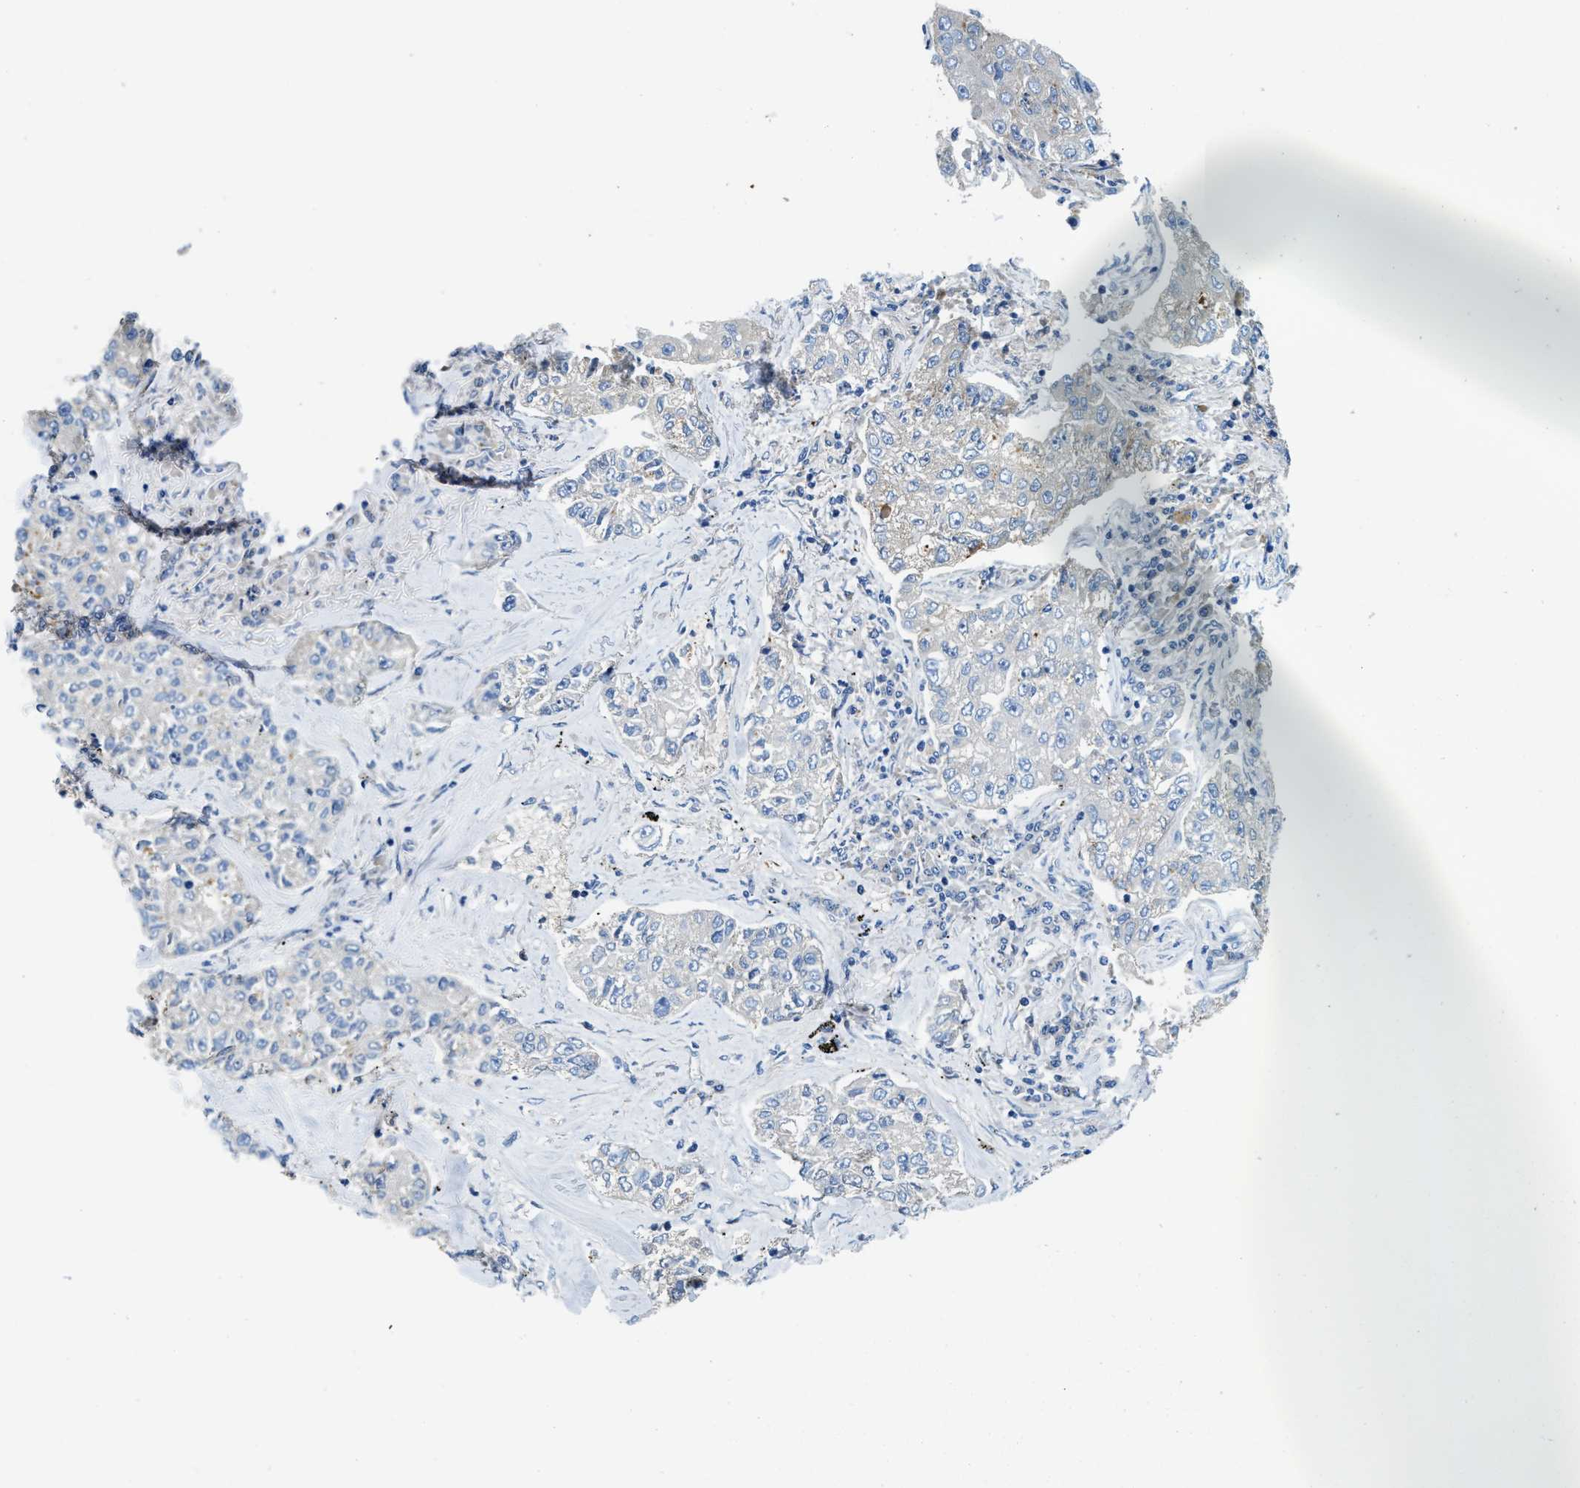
{"staining": {"intensity": "negative", "quantity": "none", "location": "none"}, "tissue": "lung cancer", "cell_type": "Tumor cells", "image_type": "cancer", "snomed": [{"axis": "morphology", "description": "Adenocarcinoma, NOS"}, {"axis": "topography", "description": "Lung"}], "caption": "IHC histopathology image of human lung cancer stained for a protein (brown), which shows no expression in tumor cells.", "gene": "TSPAN3", "patient": {"sex": "male", "age": 49}}